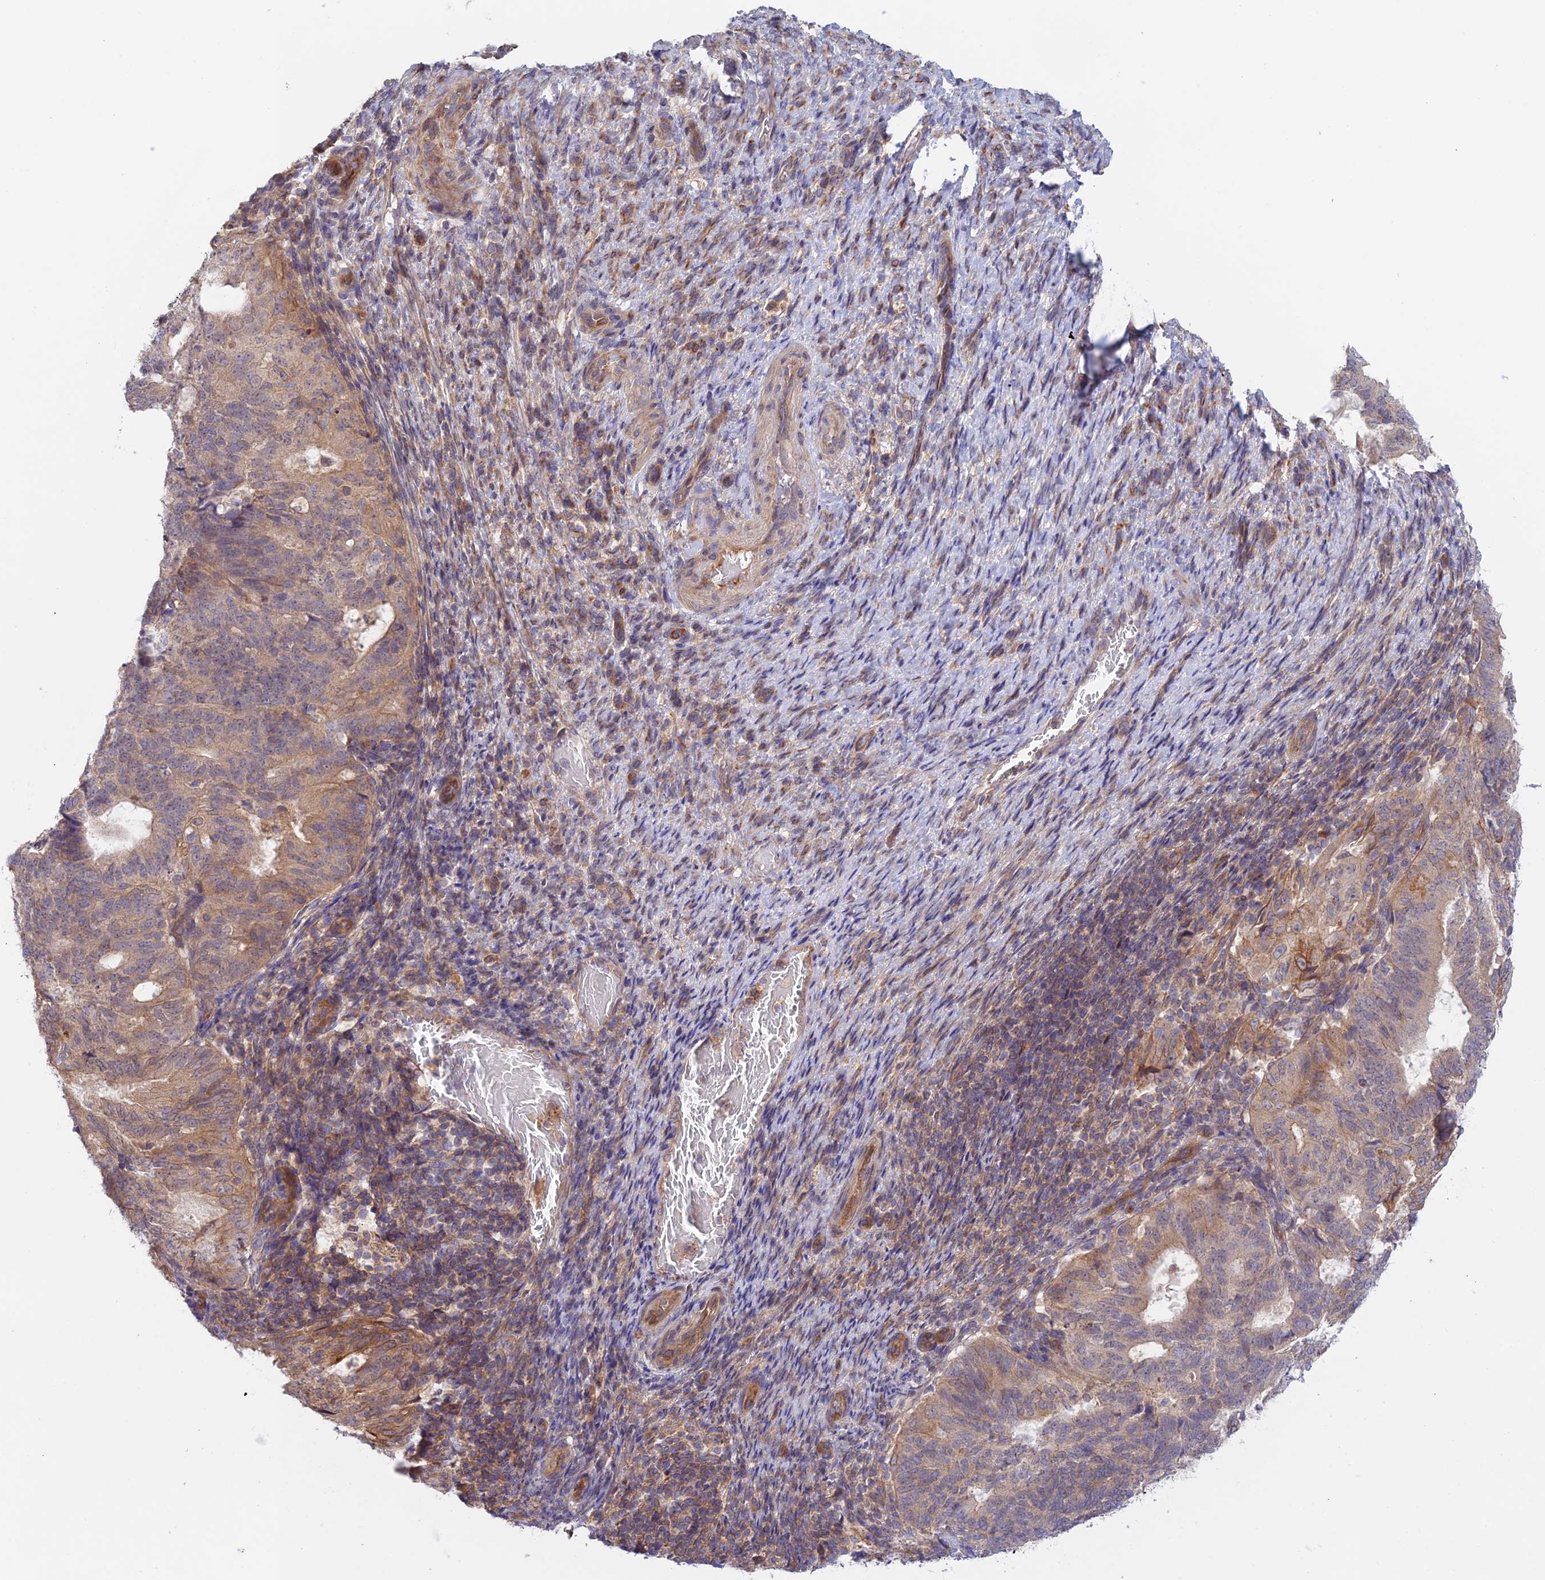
{"staining": {"intensity": "moderate", "quantity": "<25%", "location": "cytoplasmic/membranous"}, "tissue": "endometrial cancer", "cell_type": "Tumor cells", "image_type": "cancer", "snomed": [{"axis": "morphology", "description": "Adenocarcinoma, NOS"}, {"axis": "topography", "description": "Endometrium"}], "caption": "Endometrial cancer stained for a protein displays moderate cytoplasmic/membranous positivity in tumor cells.", "gene": "MYO9A", "patient": {"sex": "female", "age": 70}}